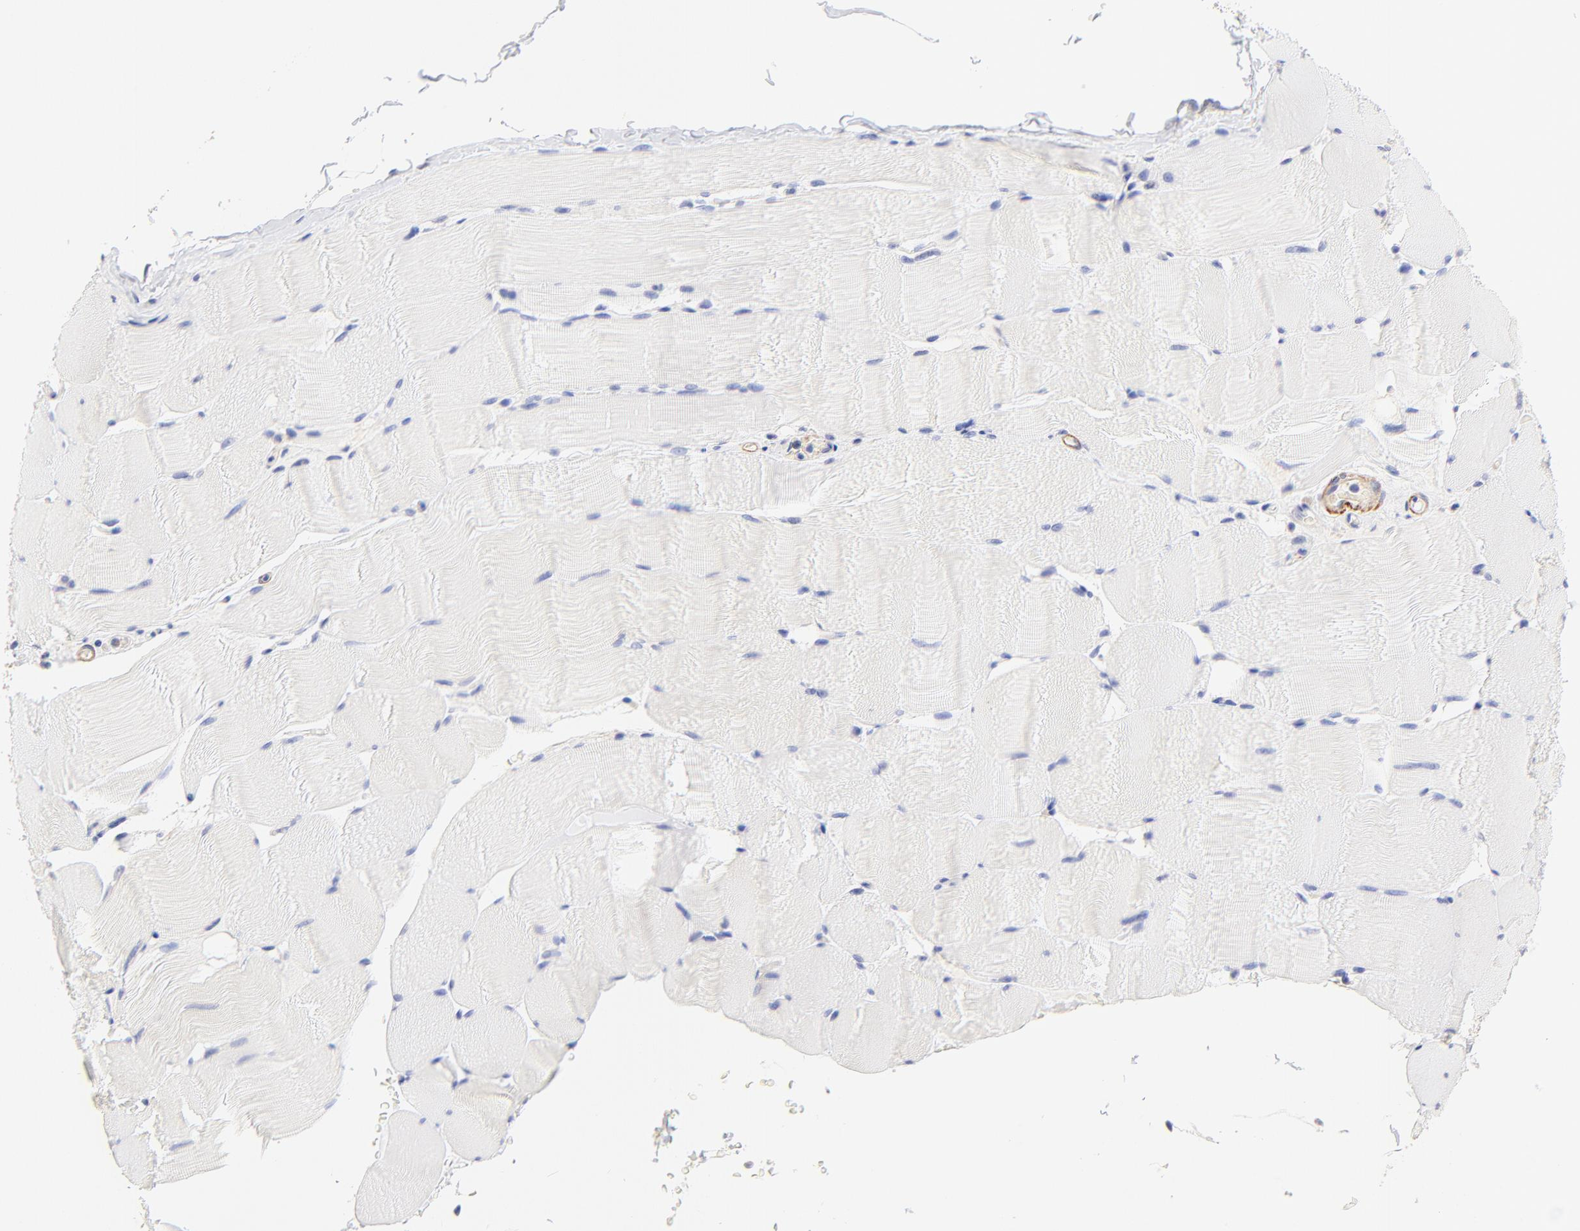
{"staining": {"intensity": "negative", "quantity": "none", "location": "none"}, "tissue": "skeletal muscle", "cell_type": "Myocytes", "image_type": "normal", "snomed": [{"axis": "morphology", "description": "Normal tissue, NOS"}, {"axis": "topography", "description": "Skeletal muscle"}], "caption": "High magnification brightfield microscopy of unremarkable skeletal muscle stained with DAB (3,3'-diaminobenzidine) (brown) and counterstained with hematoxylin (blue): myocytes show no significant staining.", "gene": "ACTRT1", "patient": {"sex": "male", "age": 62}}